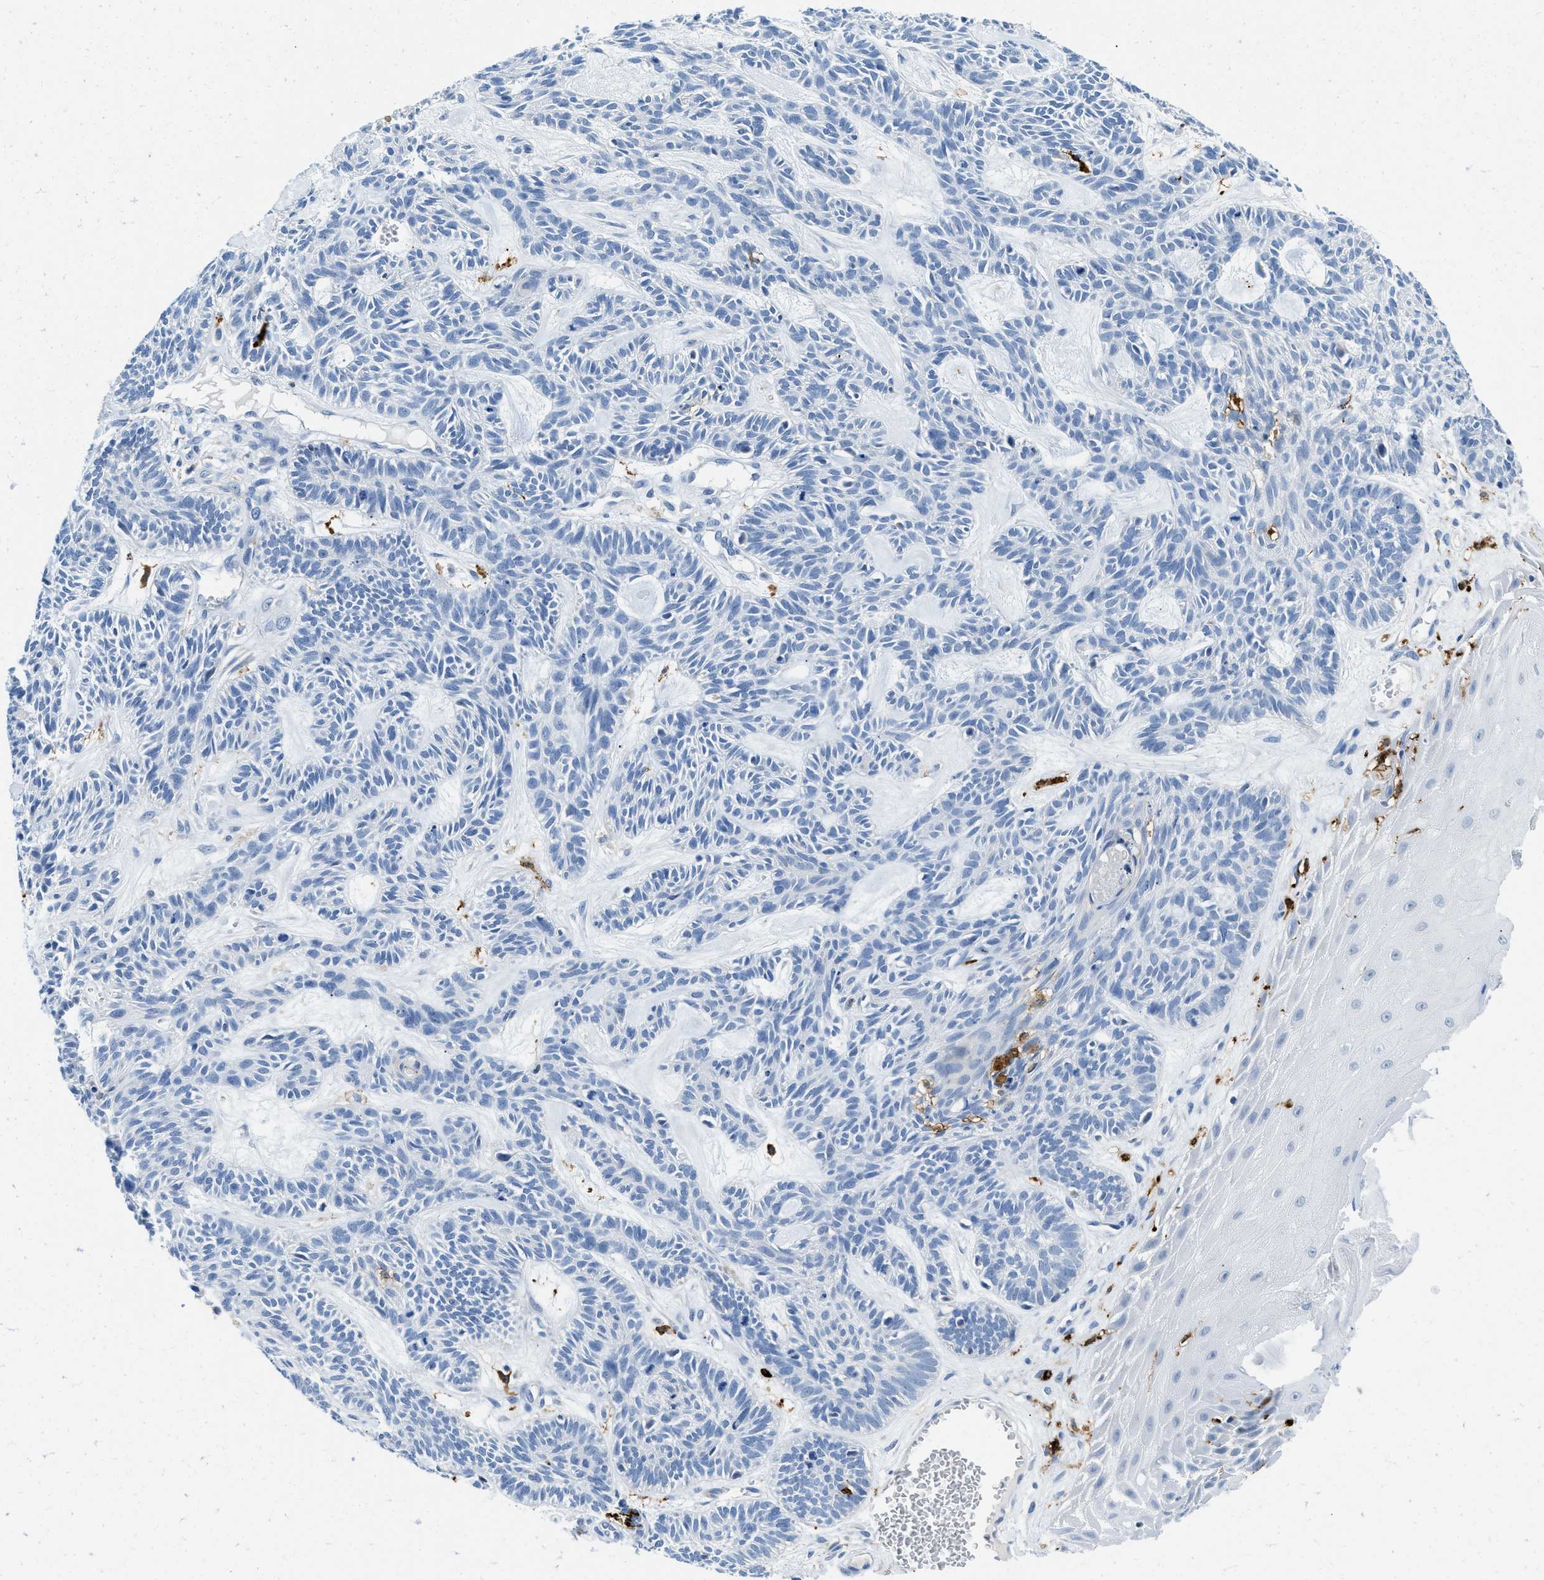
{"staining": {"intensity": "negative", "quantity": "none", "location": "none"}, "tissue": "skin cancer", "cell_type": "Tumor cells", "image_type": "cancer", "snomed": [{"axis": "morphology", "description": "Basal cell carcinoma"}, {"axis": "topography", "description": "Skin"}], "caption": "Protein analysis of skin basal cell carcinoma demonstrates no significant positivity in tumor cells.", "gene": "CD226", "patient": {"sex": "male", "age": 67}}